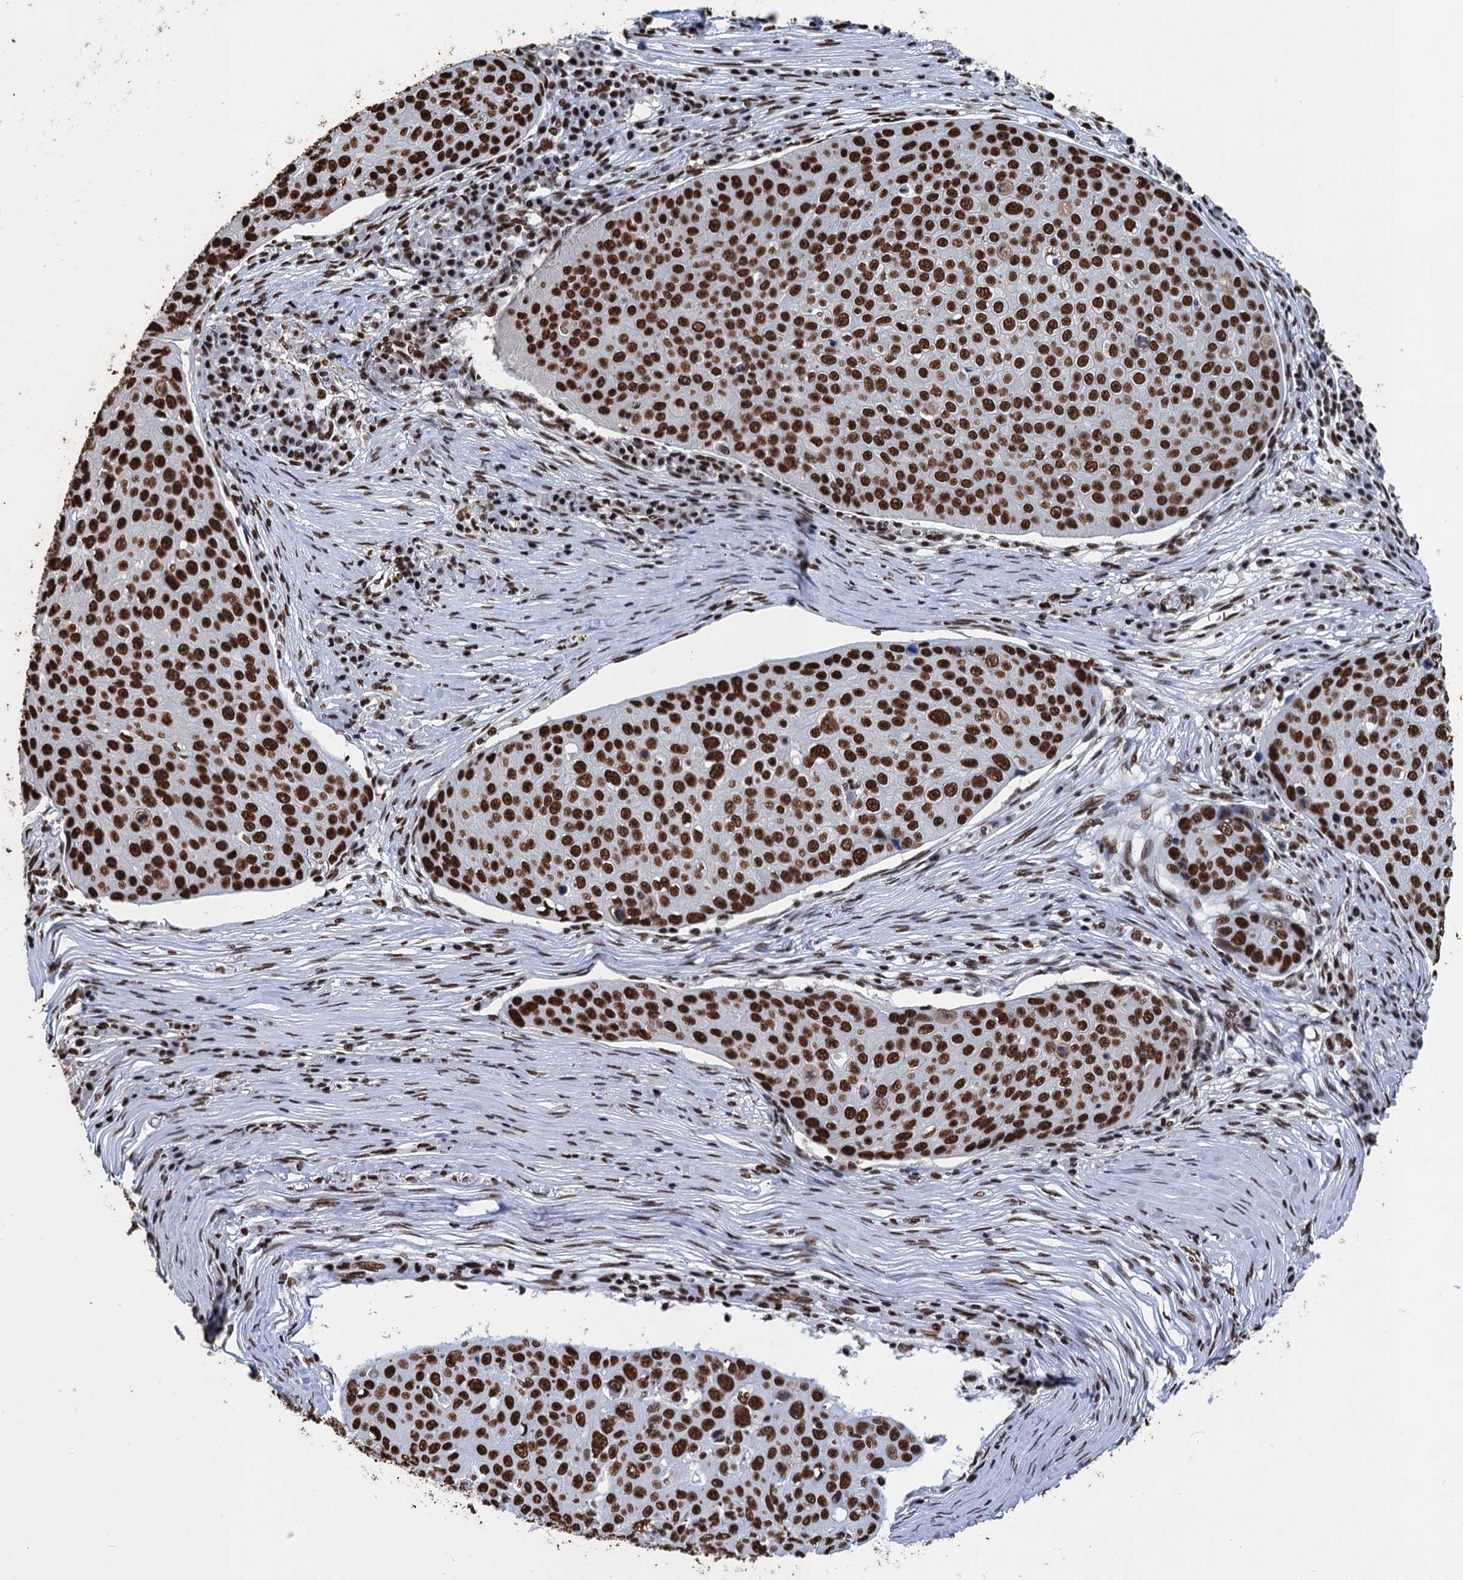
{"staining": {"intensity": "strong", "quantity": ">75%", "location": "nuclear"}, "tissue": "skin cancer", "cell_type": "Tumor cells", "image_type": "cancer", "snomed": [{"axis": "morphology", "description": "Squamous cell carcinoma, NOS"}, {"axis": "topography", "description": "Skin"}], "caption": "IHC (DAB (3,3'-diaminobenzidine)) staining of human skin cancer (squamous cell carcinoma) reveals strong nuclear protein positivity in about >75% of tumor cells. (Stains: DAB in brown, nuclei in blue, Microscopy: brightfield microscopy at high magnification).", "gene": "UBA2", "patient": {"sex": "male", "age": 71}}